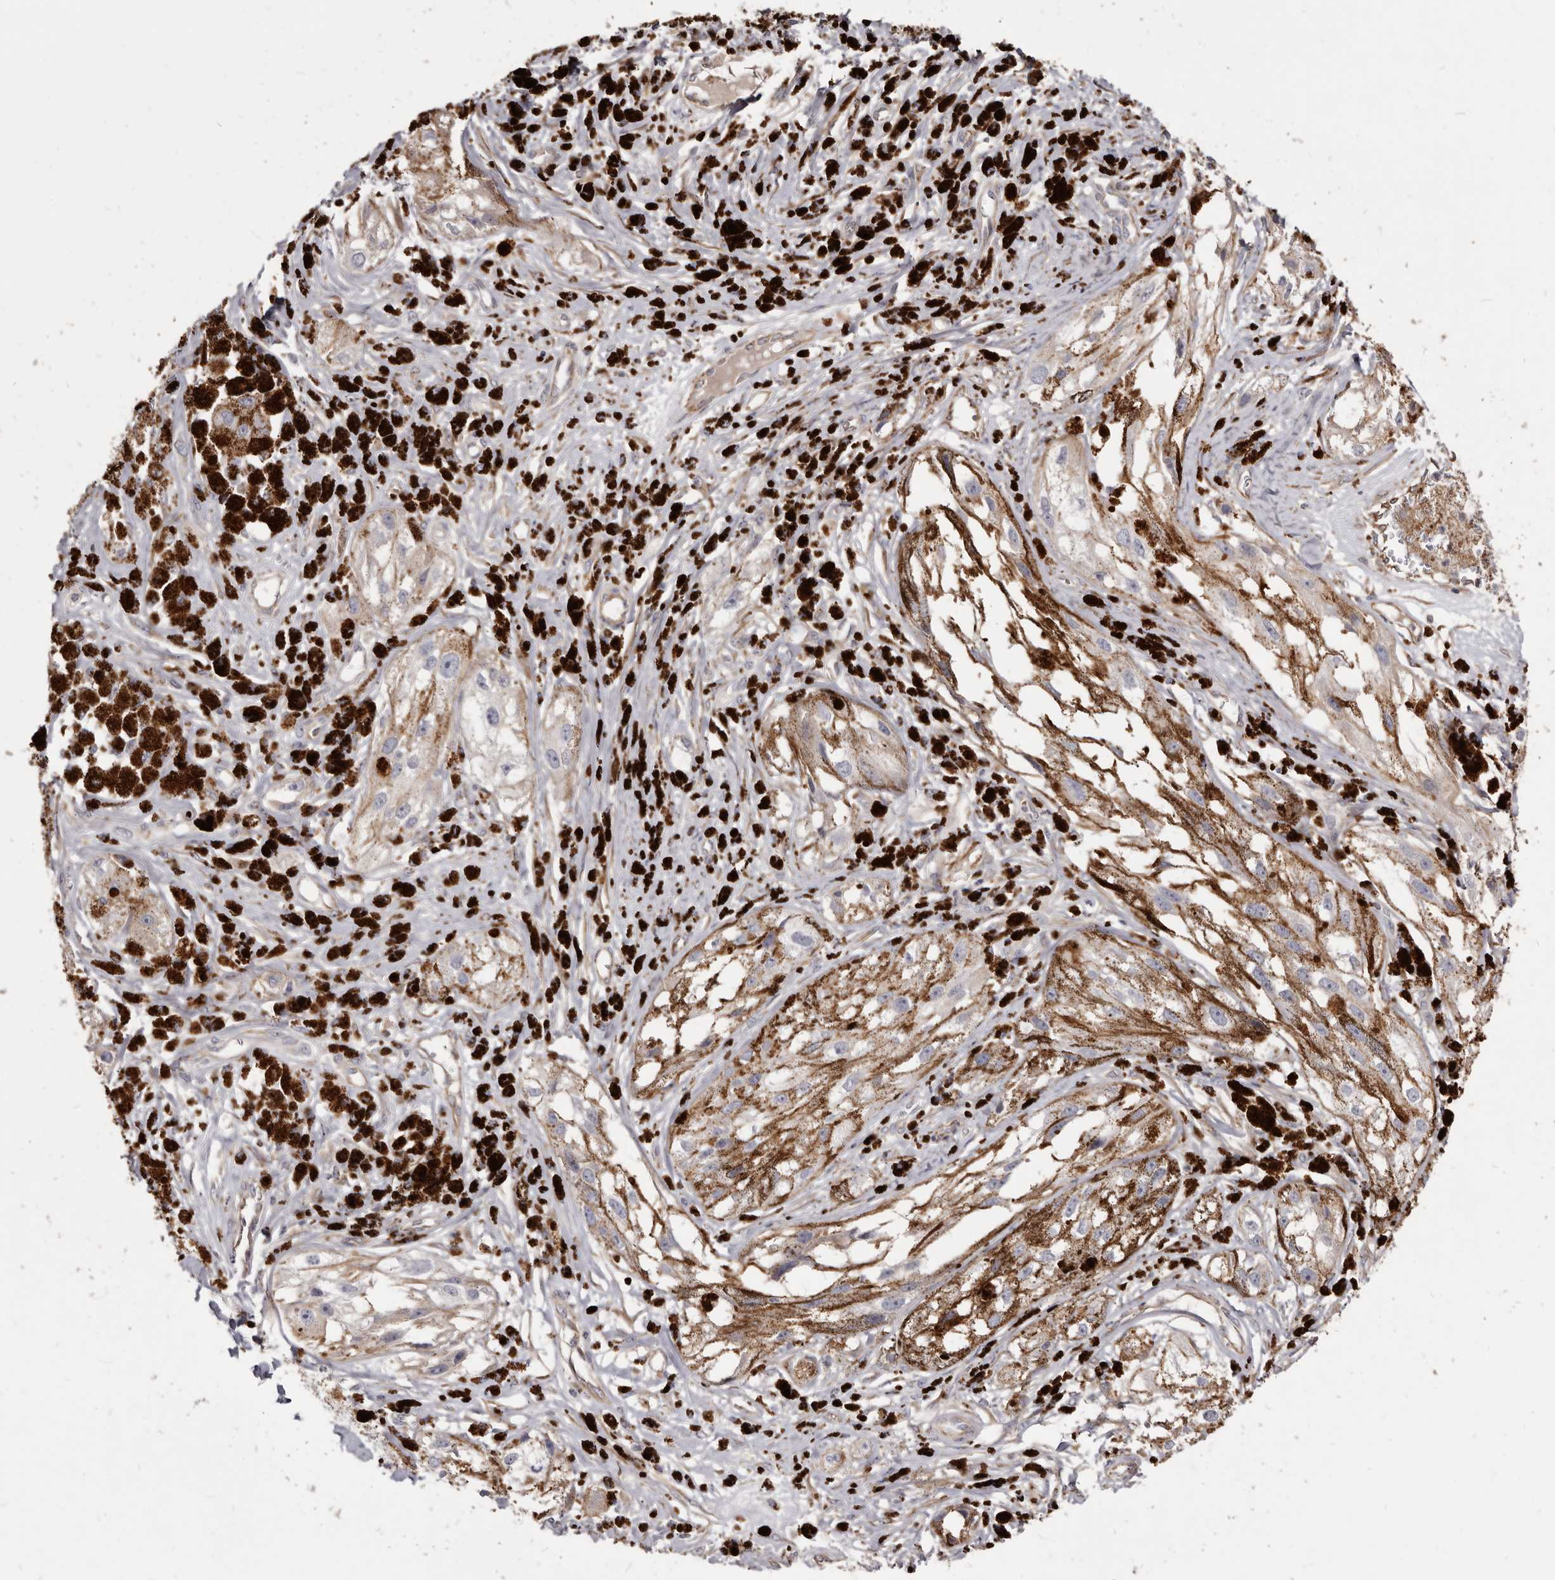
{"staining": {"intensity": "negative", "quantity": "none", "location": "none"}, "tissue": "melanoma", "cell_type": "Tumor cells", "image_type": "cancer", "snomed": [{"axis": "morphology", "description": "Malignant melanoma, NOS"}, {"axis": "topography", "description": "Skin"}], "caption": "This histopathology image is of melanoma stained with IHC to label a protein in brown with the nuclei are counter-stained blue. There is no positivity in tumor cells.", "gene": "FAS", "patient": {"sex": "male", "age": 88}}